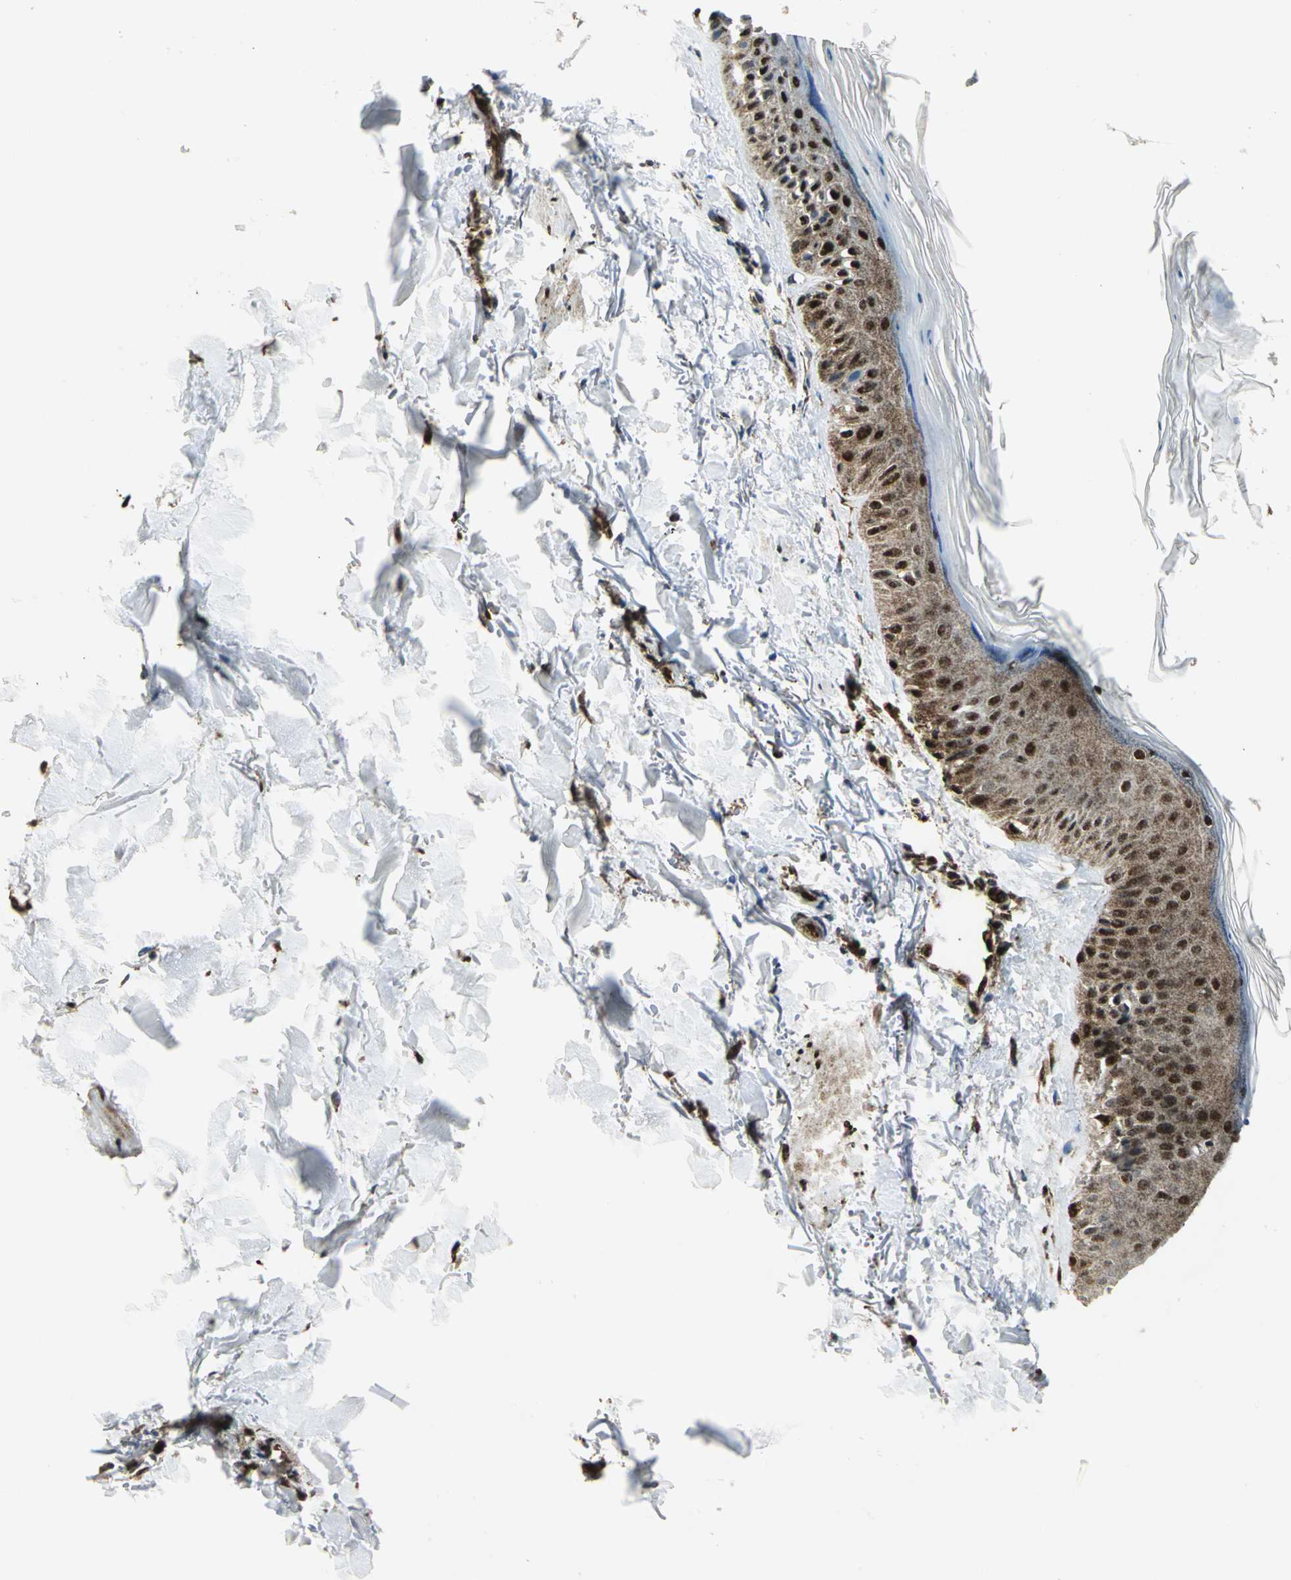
{"staining": {"intensity": "strong", "quantity": ">75%", "location": "cytoplasmic/membranous,nuclear"}, "tissue": "skin", "cell_type": "Fibroblasts", "image_type": "normal", "snomed": [{"axis": "morphology", "description": "Normal tissue, NOS"}, {"axis": "topography", "description": "Skin"}], "caption": "Skin was stained to show a protein in brown. There is high levels of strong cytoplasmic/membranous,nuclear positivity in about >75% of fibroblasts. Immunohistochemistry (ihc) stains the protein of interest in brown and the nuclei are stained blue.", "gene": "COPS5", "patient": {"sex": "male", "age": 71}}